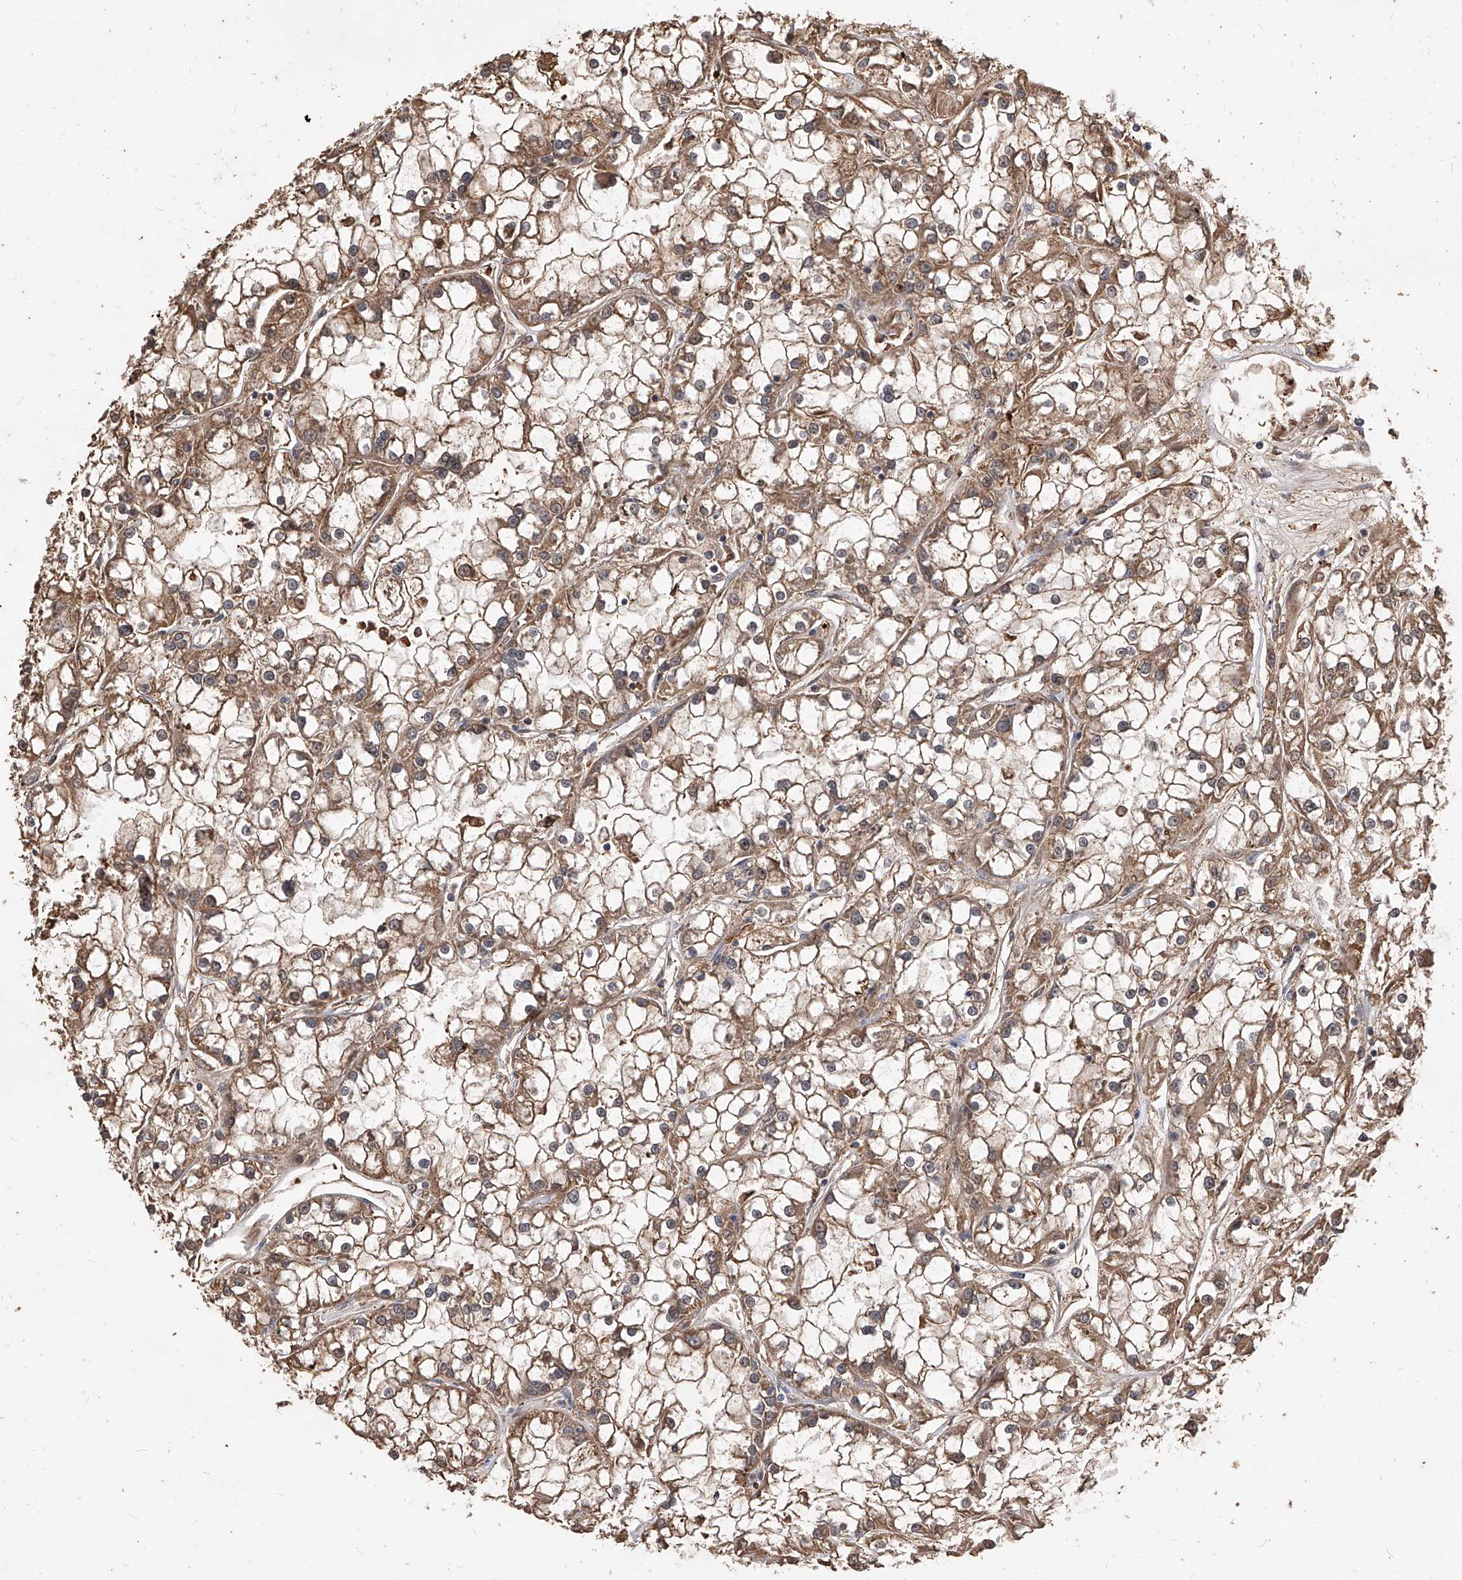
{"staining": {"intensity": "moderate", "quantity": ">75%", "location": "cytoplasmic/membranous"}, "tissue": "renal cancer", "cell_type": "Tumor cells", "image_type": "cancer", "snomed": [{"axis": "morphology", "description": "Adenocarcinoma, NOS"}, {"axis": "topography", "description": "Kidney"}], "caption": "High-power microscopy captured an immunohistochemistry (IHC) histopathology image of renal cancer, revealing moderate cytoplasmic/membranous expression in approximately >75% of tumor cells. The staining is performed using DAB (3,3'-diaminobenzidine) brown chromogen to label protein expression. The nuclei are counter-stained blue using hematoxylin.", "gene": "CFAP410", "patient": {"sex": "female", "age": 52}}